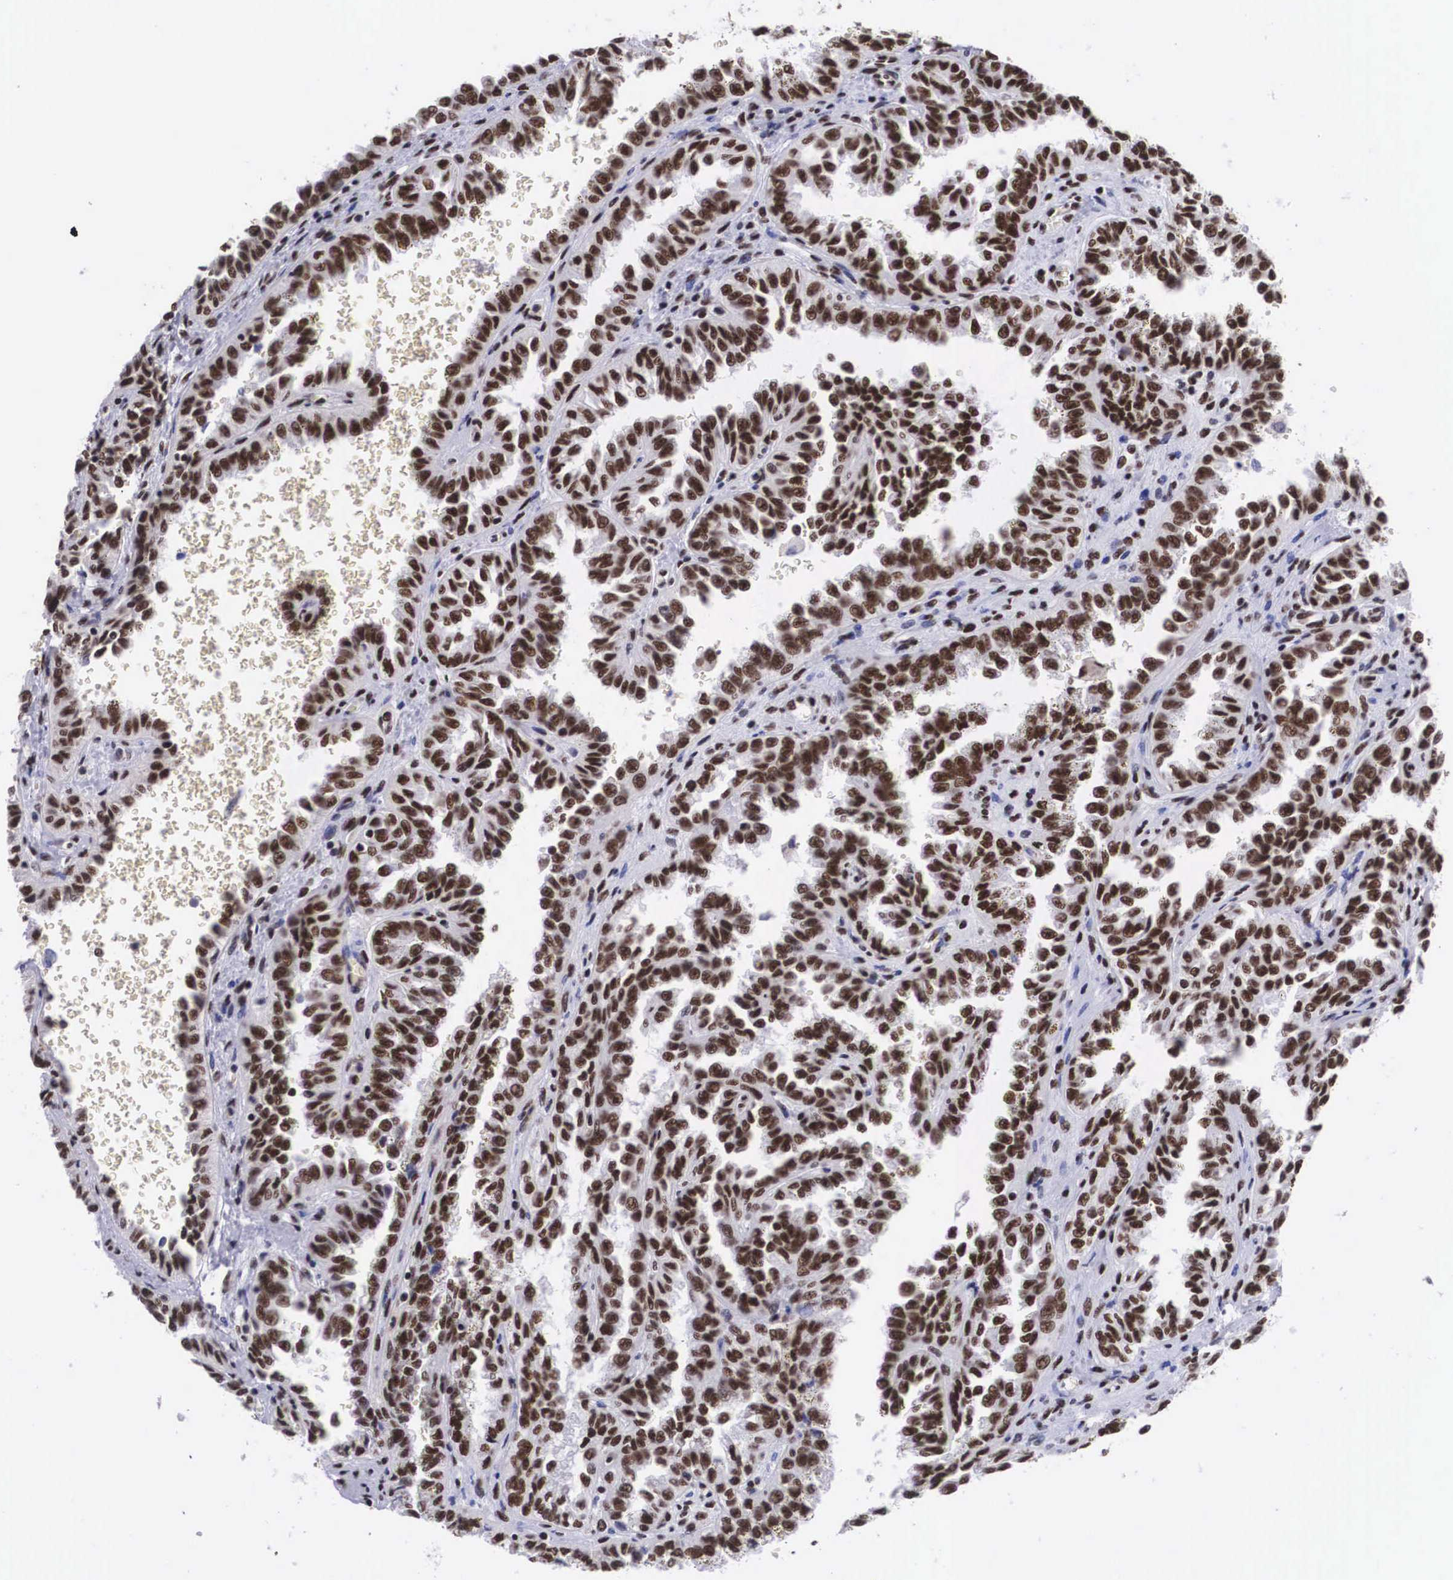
{"staining": {"intensity": "moderate", "quantity": ">75%", "location": "nuclear"}, "tissue": "renal cancer", "cell_type": "Tumor cells", "image_type": "cancer", "snomed": [{"axis": "morphology", "description": "Inflammation, NOS"}, {"axis": "morphology", "description": "Adenocarcinoma, NOS"}, {"axis": "topography", "description": "Kidney"}], "caption": "DAB (3,3'-diaminobenzidine) immunohistochemical staining of renal adenocarcinoma shows moderate nuclear protein positivity in about >75% of tumor cells. (DAB = brown stain, brightfield microscopy at high magnification).", "gene": "SF3A1", "patient": {"sex": "male", "age": 68}}